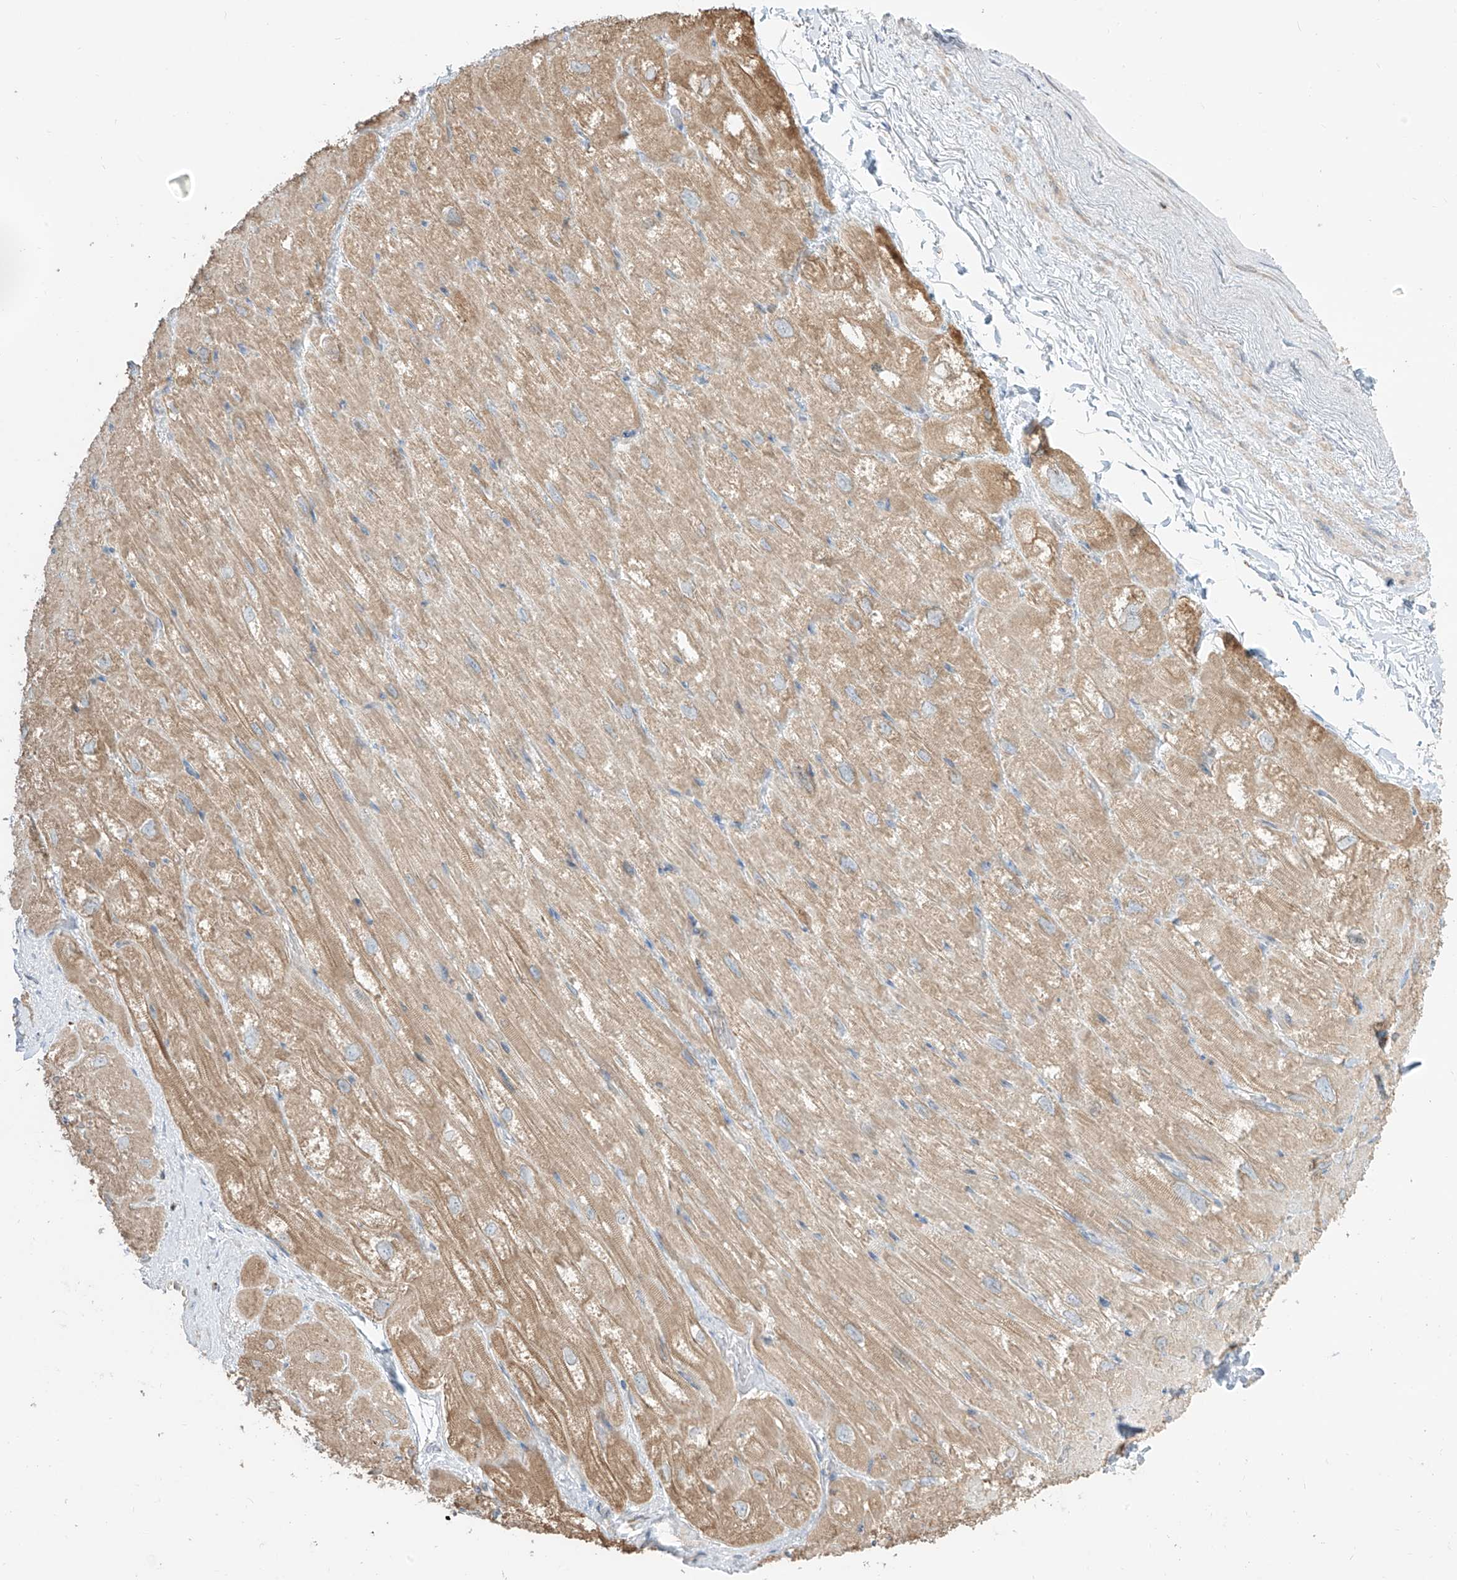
{"staining": {"intensity": "weak", "quantity": ">75%", "location": "cytoplasmic/membranous"}, "tissue": "heart muscle", "cell_type": "Cardiomyocytes", "image_type": "normal", "snomed": [{"axis": "morphology", "description": "Normal tissue, NOS"}, {"axis": "topography", "description": "Heart"}], "caption": "Protein analysis of unremarkable heart muscle shows weak cytoplasmic/membranous staining in approximately >75% of cardiomyocytes.", "gene": "ETHE1", "patient": {"sex": "male", "age": 50}}